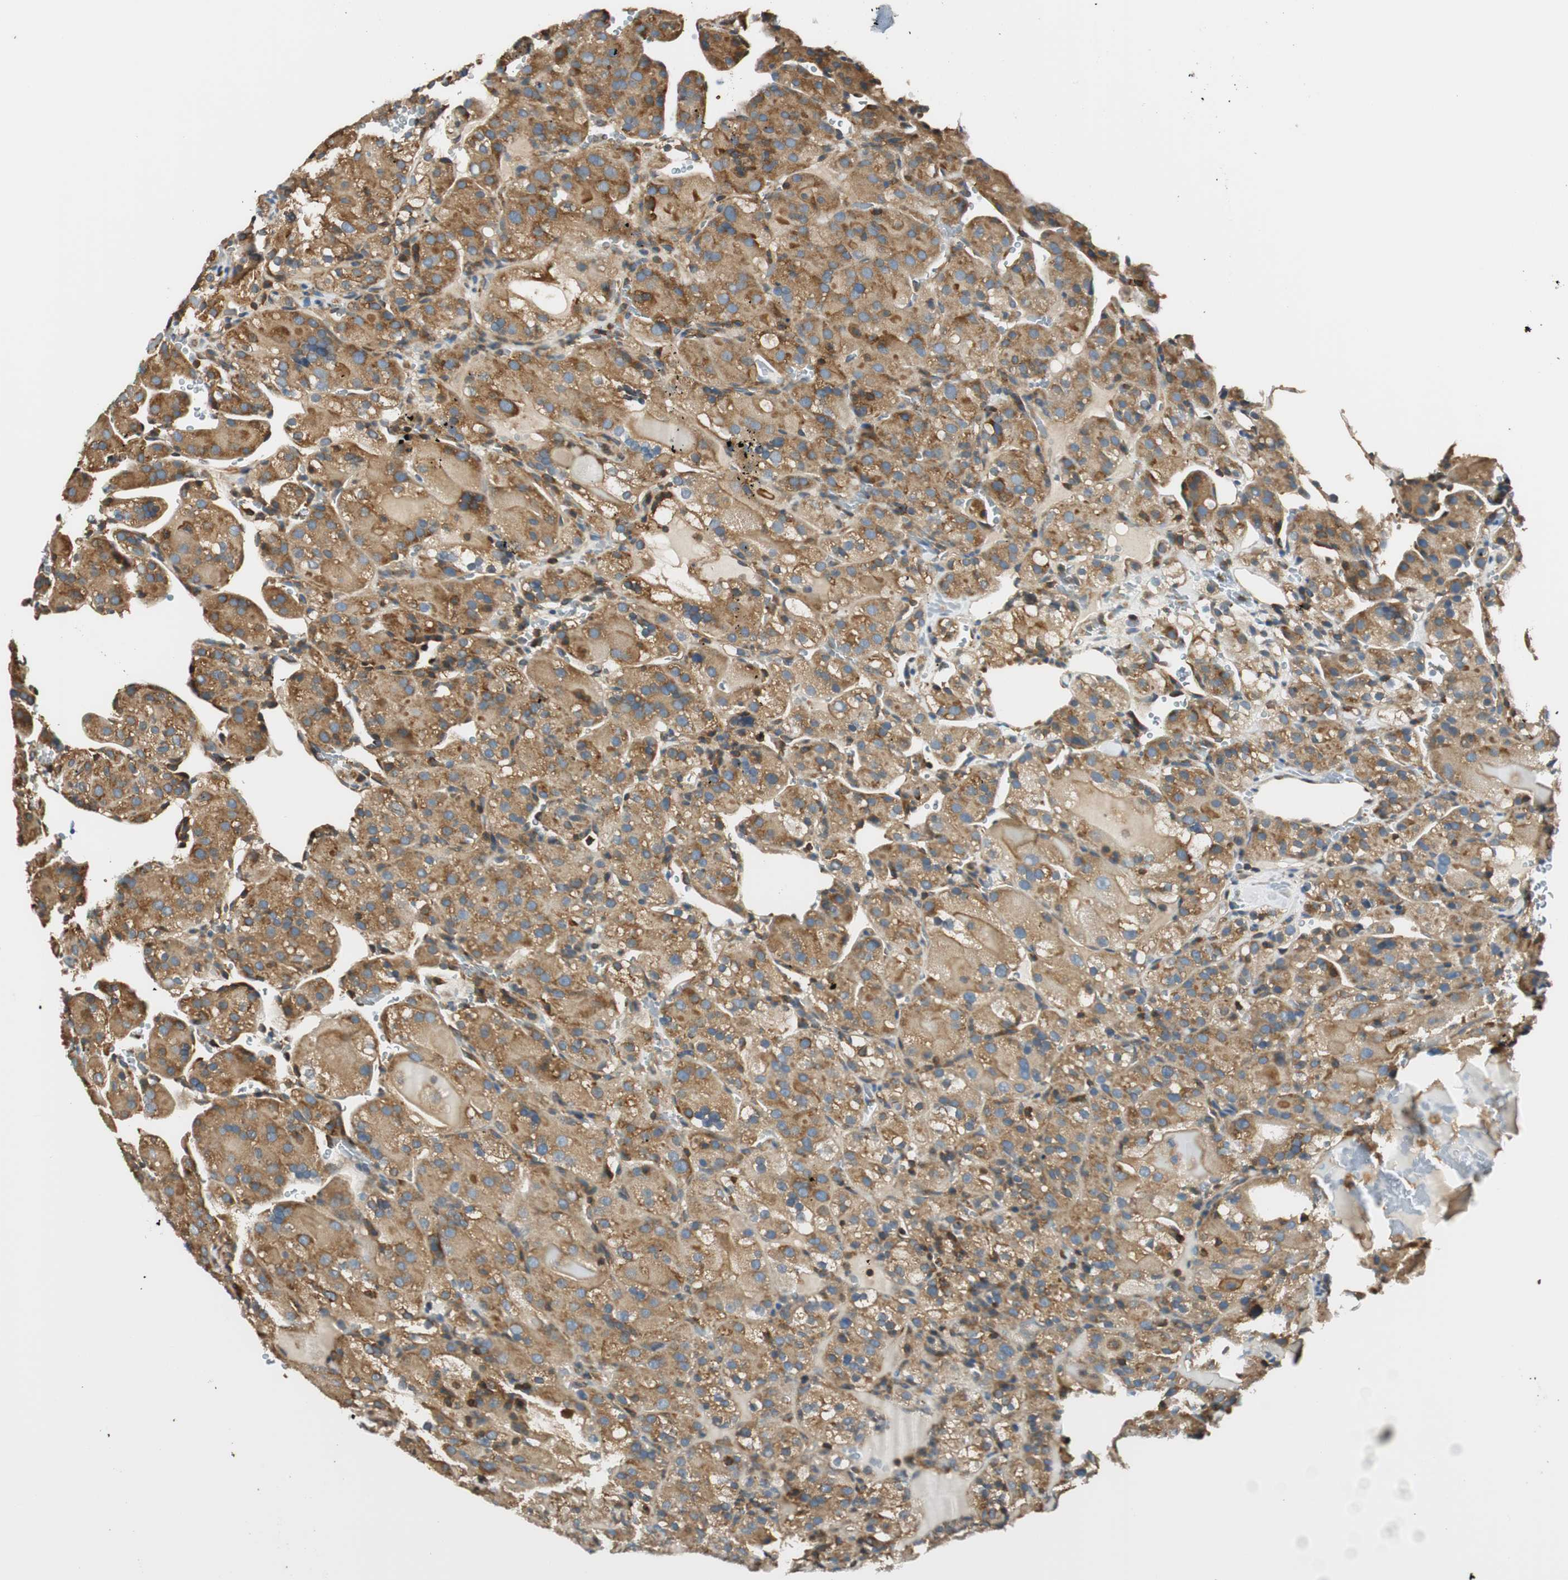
{"staining": {"intensity": "moderate", "quantity": ">75%", "location": "cytoplasmic/membranous"}, "tissue": "renal cancer", "cell_type": "Tumor cells", "image_type": "cancer", "snomed": [{"axis": "morphology", "description": "Normal tissue, NOS"}, {"axis": "morphology", "description": "Adenocarcinoma, NOS"}, {"axis": "topography", "description": "Kidney"}], "caption": "Immunohistochemical staining of adenocarcinoma (renal) shows moderate cytoplasmic/membranous protein positivity in approximately >75% of tumor cells.", "gene": "PI4K2B", "patient": {"sex": "male", "age": 61}}